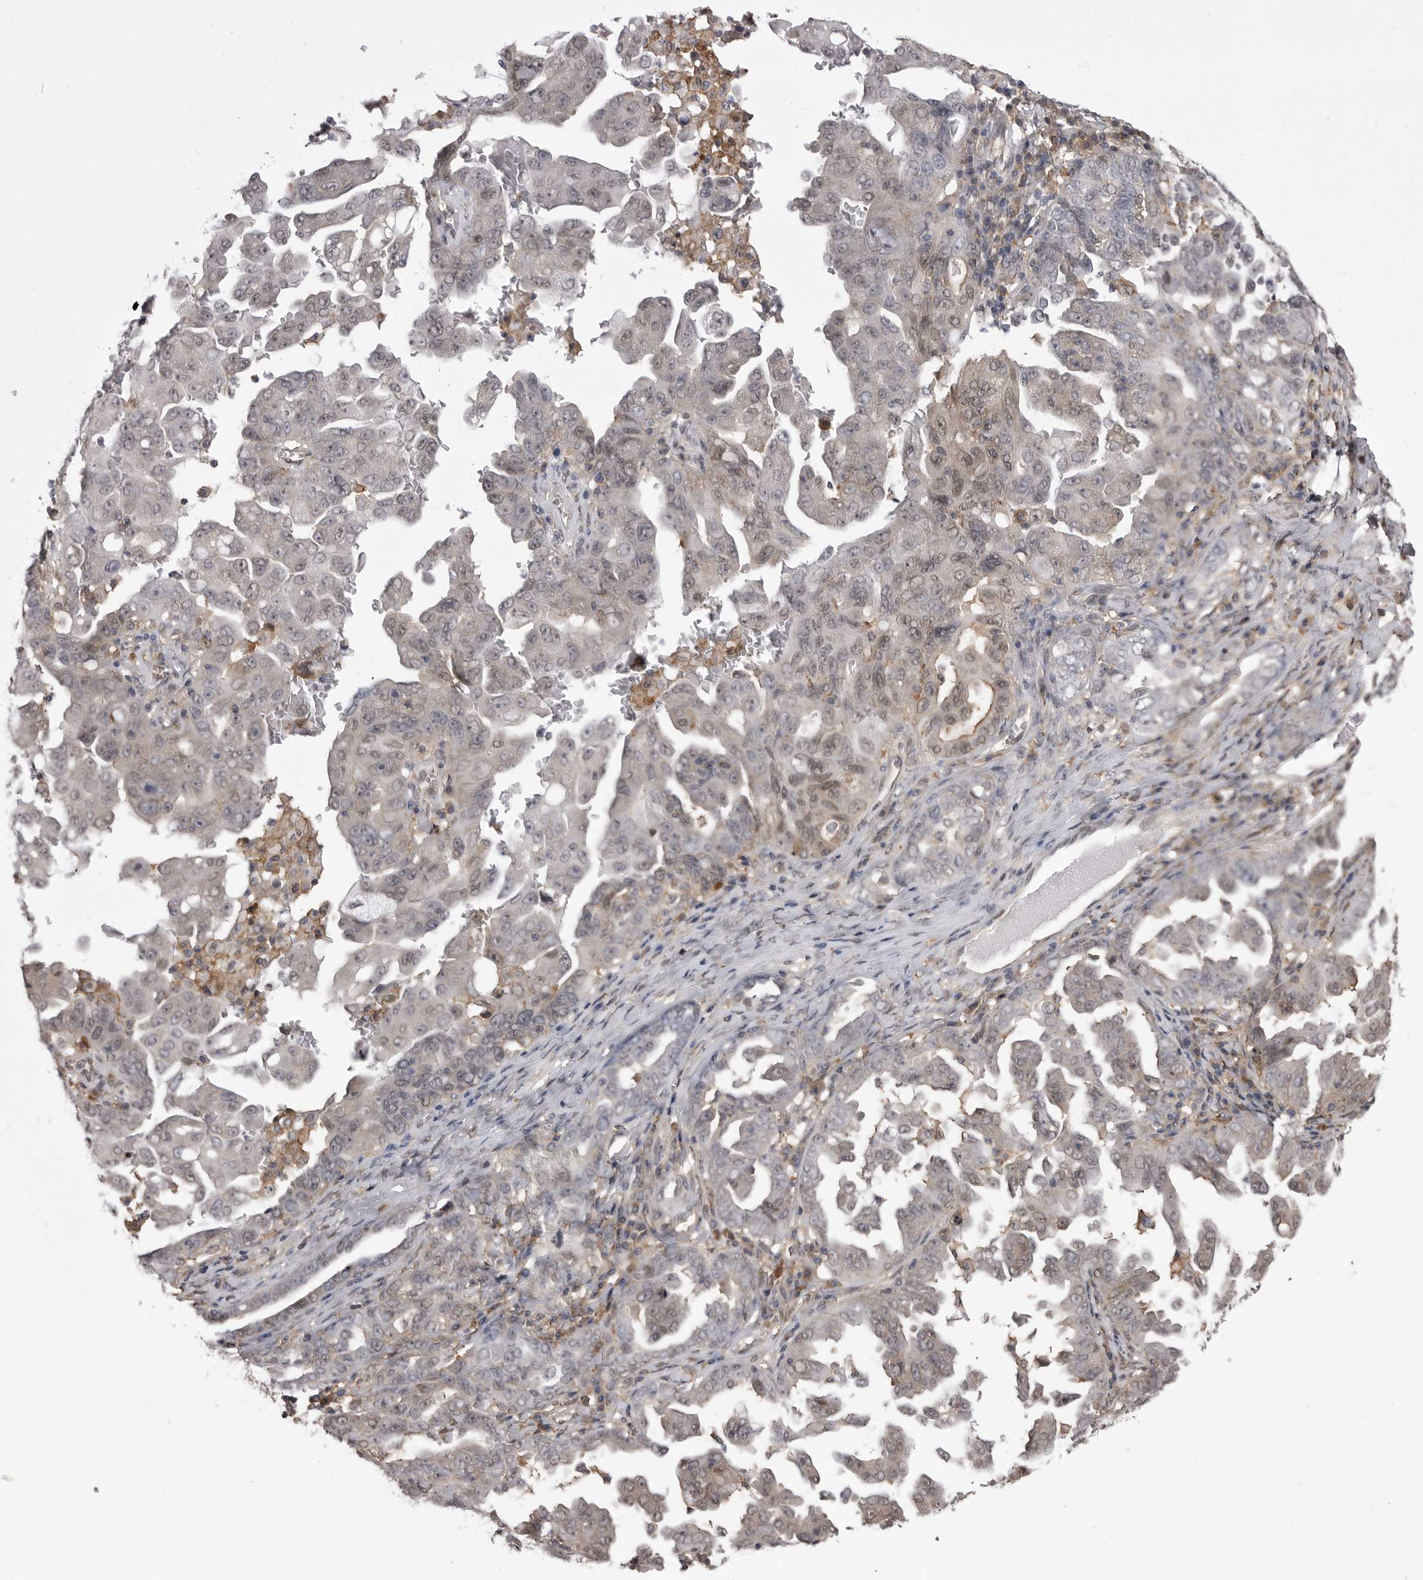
{"staining": {"intensity": "weak", "quantity": "<25%", "location": "nuclear"}, "tissue": "ovarian cancer", "cell_type": "Tumor cells", "image_type": "cancer", "snomed": [{"axis": "morphology", "description": "Carcinoma, endometroid"}, {"axis": "topography", "description": "Ovary"}], "caption": "Tumor cells are negative for brown protein staining in ovarian cancer (endometroid carcinoma). (Stains: DAB (3,3'-diaminobenzidine) immunohistochemistry (IHC) with hematoxylin counter stain, Microscopy: brightfield microscopy at high magnification).", "gene": "ABL1", "patient": {"sex": "female", "age": 62}}